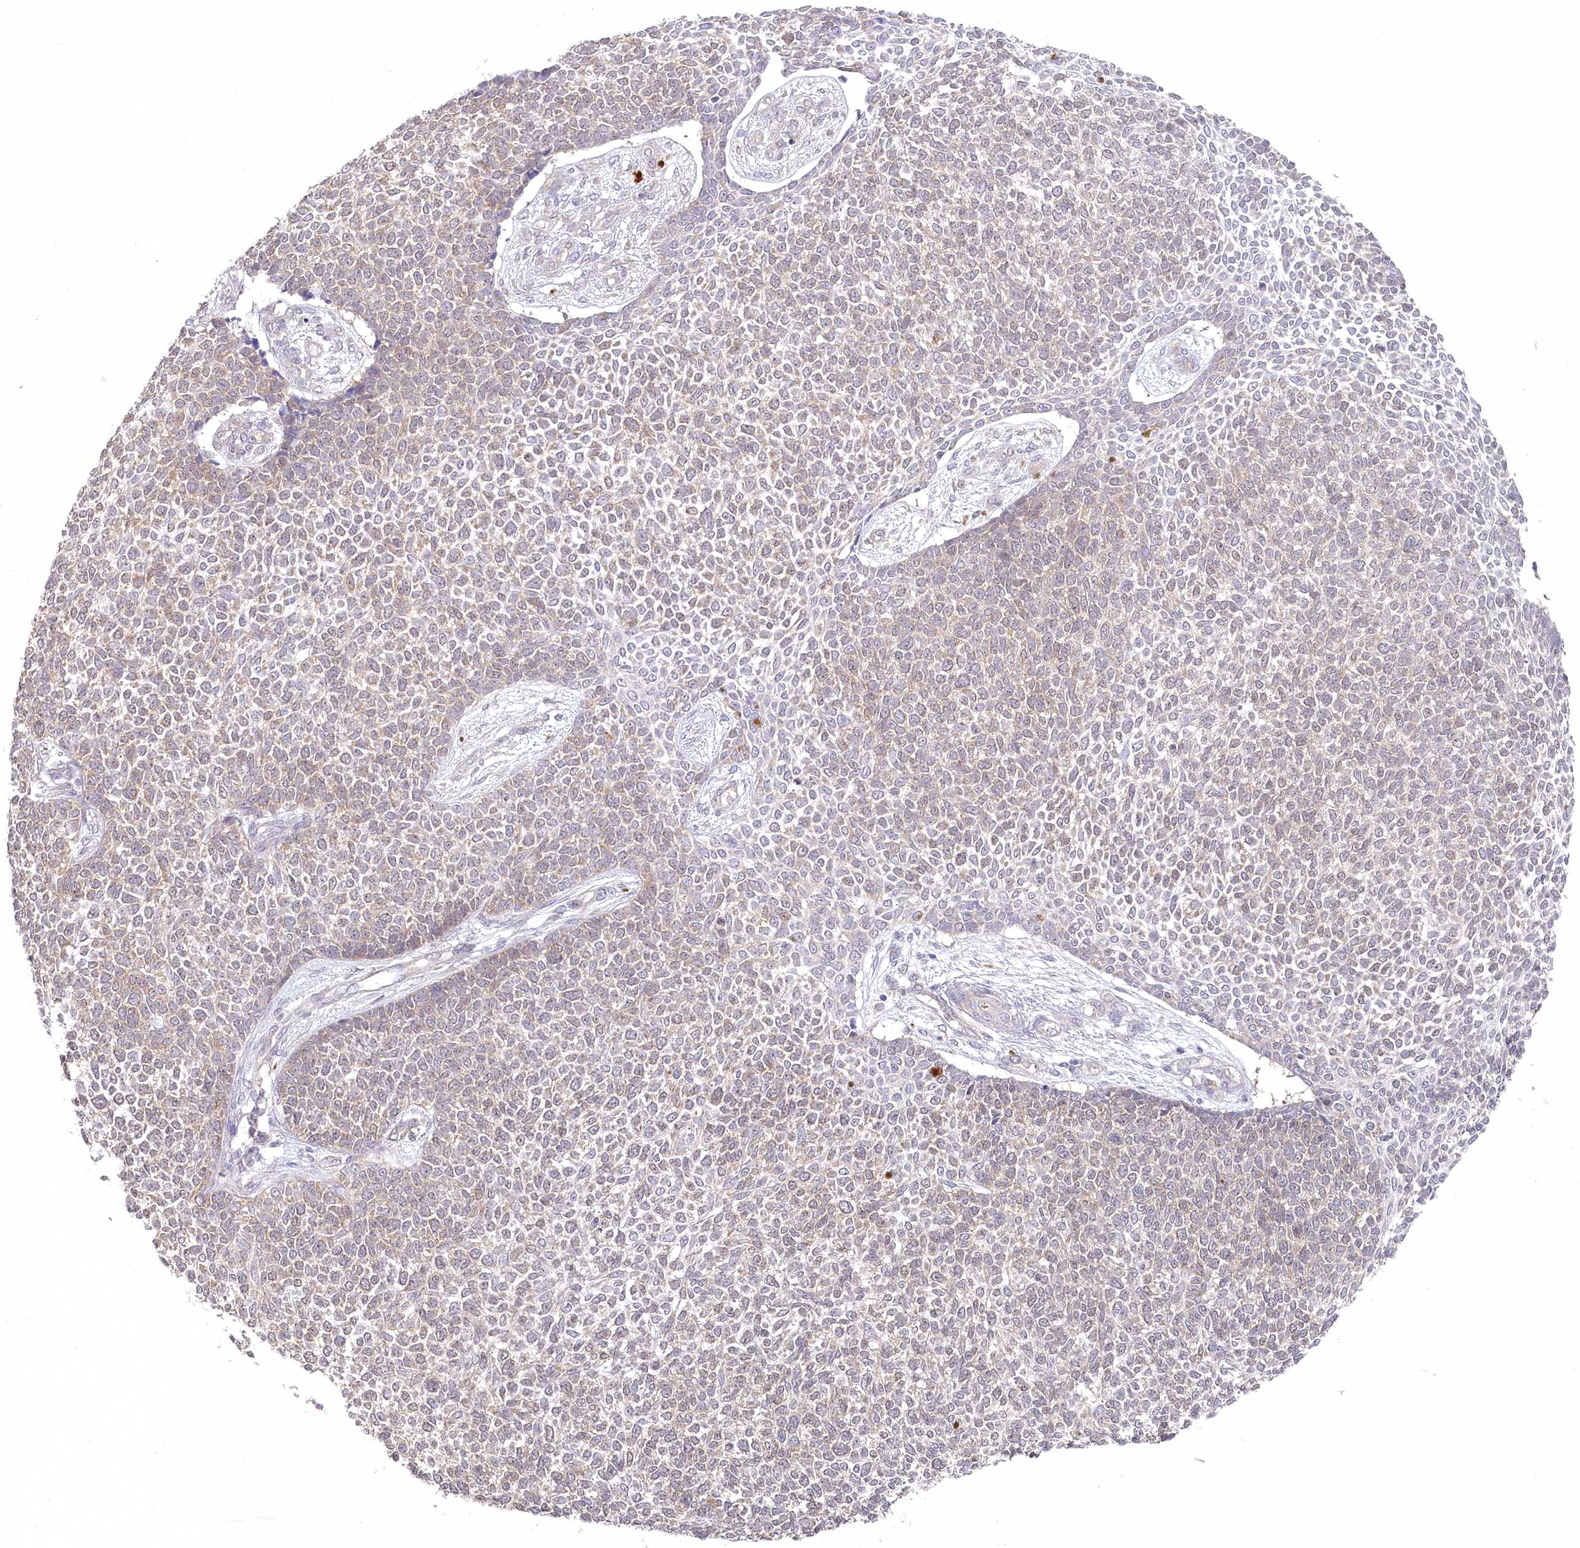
{"staining": {"intensity": "weak", "quantity": "<25%", "location": "cytoplasmic/membranous"}, "tissue": "skin cancer", "cell_type": "Tumor cells", "image_type": "cancer", "snomed": [{"axis": "morphology", "description": "Basal cell carcinoma"}, {"axis": "topography", "description": "Skin"}], "caption": "A high-resolution photomicrograph shows immunohistochemistry staining of skin cancer, which demonstrates no significant expression in tumor cells.", "gene": "AAMDC", "patient": {"sex": "female", "age": 84}}